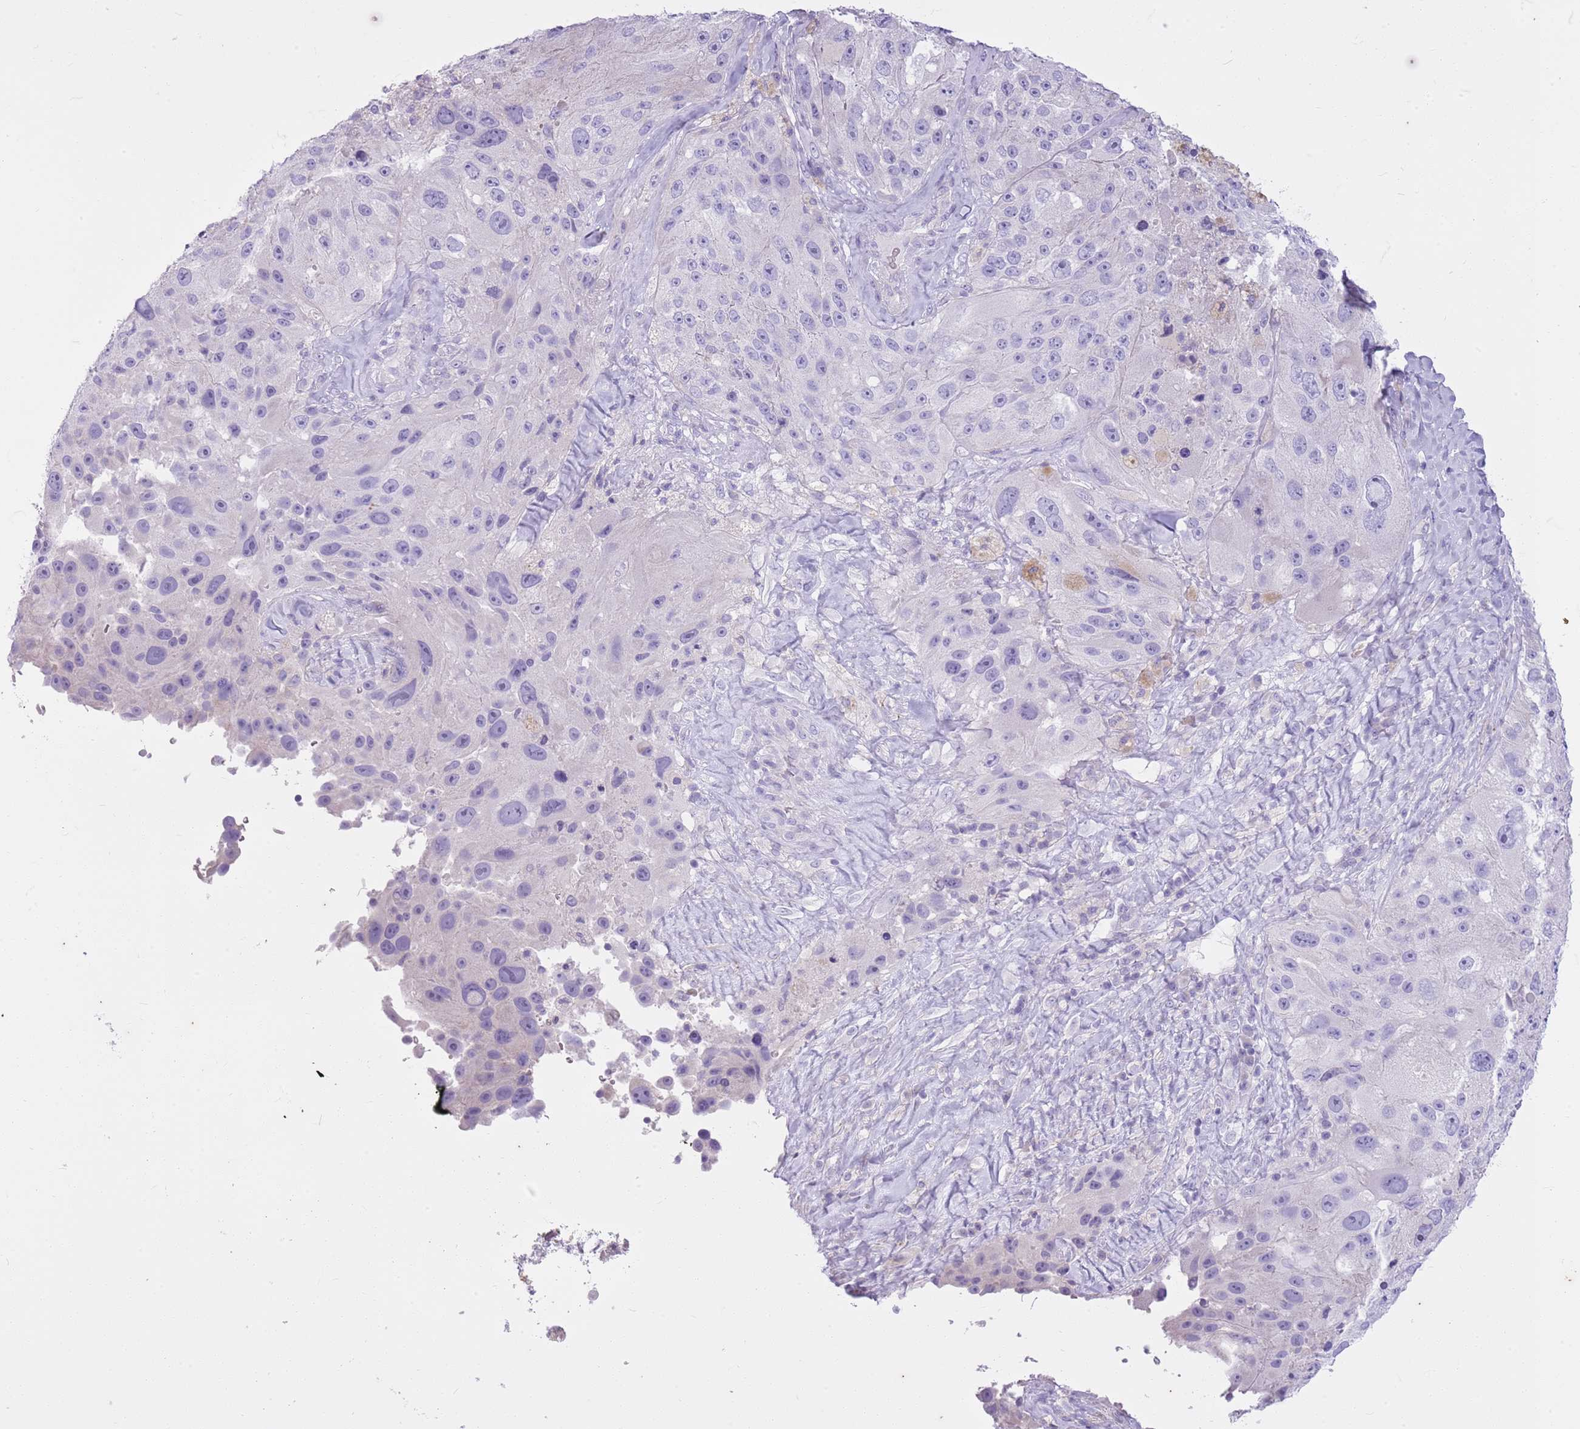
{"staining": {"intensity": "negative", "quantity": "none", "location": "none"}, "tissue": "melanoma", "cell_type": "Tumor cells", "image_type": "cancer", "snomed": [{"axis": "morphology", "description": "Malignant melanoma, Metastatic site"}, {"axis": "topography", "description": "Lymph node"}], "caption": "Tumor cells are negative for brown protein staining in melanoma.", "gene": "CNPPD1", "patient": {"sex": "male", "age": 62}}